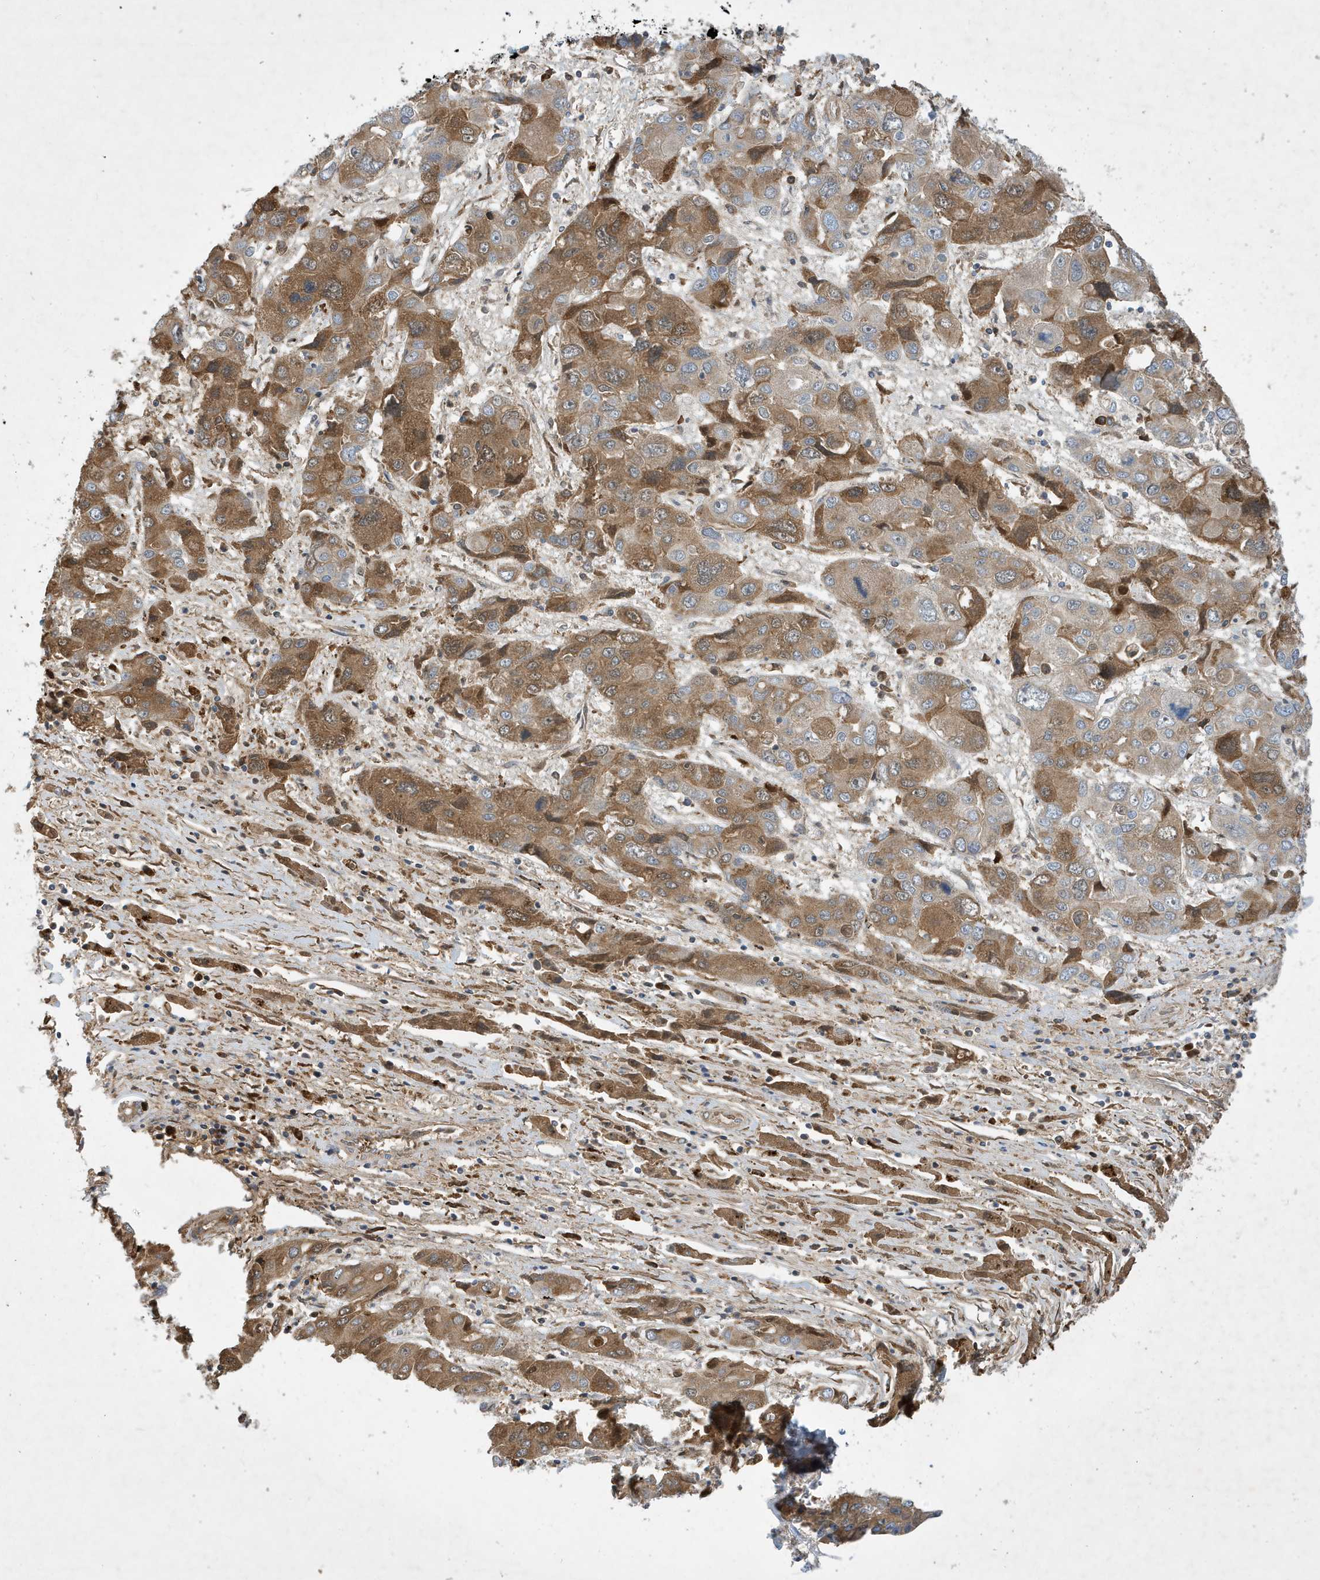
{"staining": {"intensity": "strong", "quantity": "25%-75%", "location": "cytoplasmic/membranous"}, "tissue": "liver cancer", "cell_type": "Tumor cells", "image_type": "cancer", "snomed": [{"axis": "morphology", "description": "Cholangiocarcinoma"}, {"axis": "topography", "description": "Liver"}], "caption": "An immunohistochemistry image of tumor tissue is shown. Protein staining in brown highlights strong cytoplasmic/membranous positivity in liver cancer (cholangiocarcinoma) within tumor cells.", "gene": "STK19", "patient": {"sex": "male", "age": 67}}